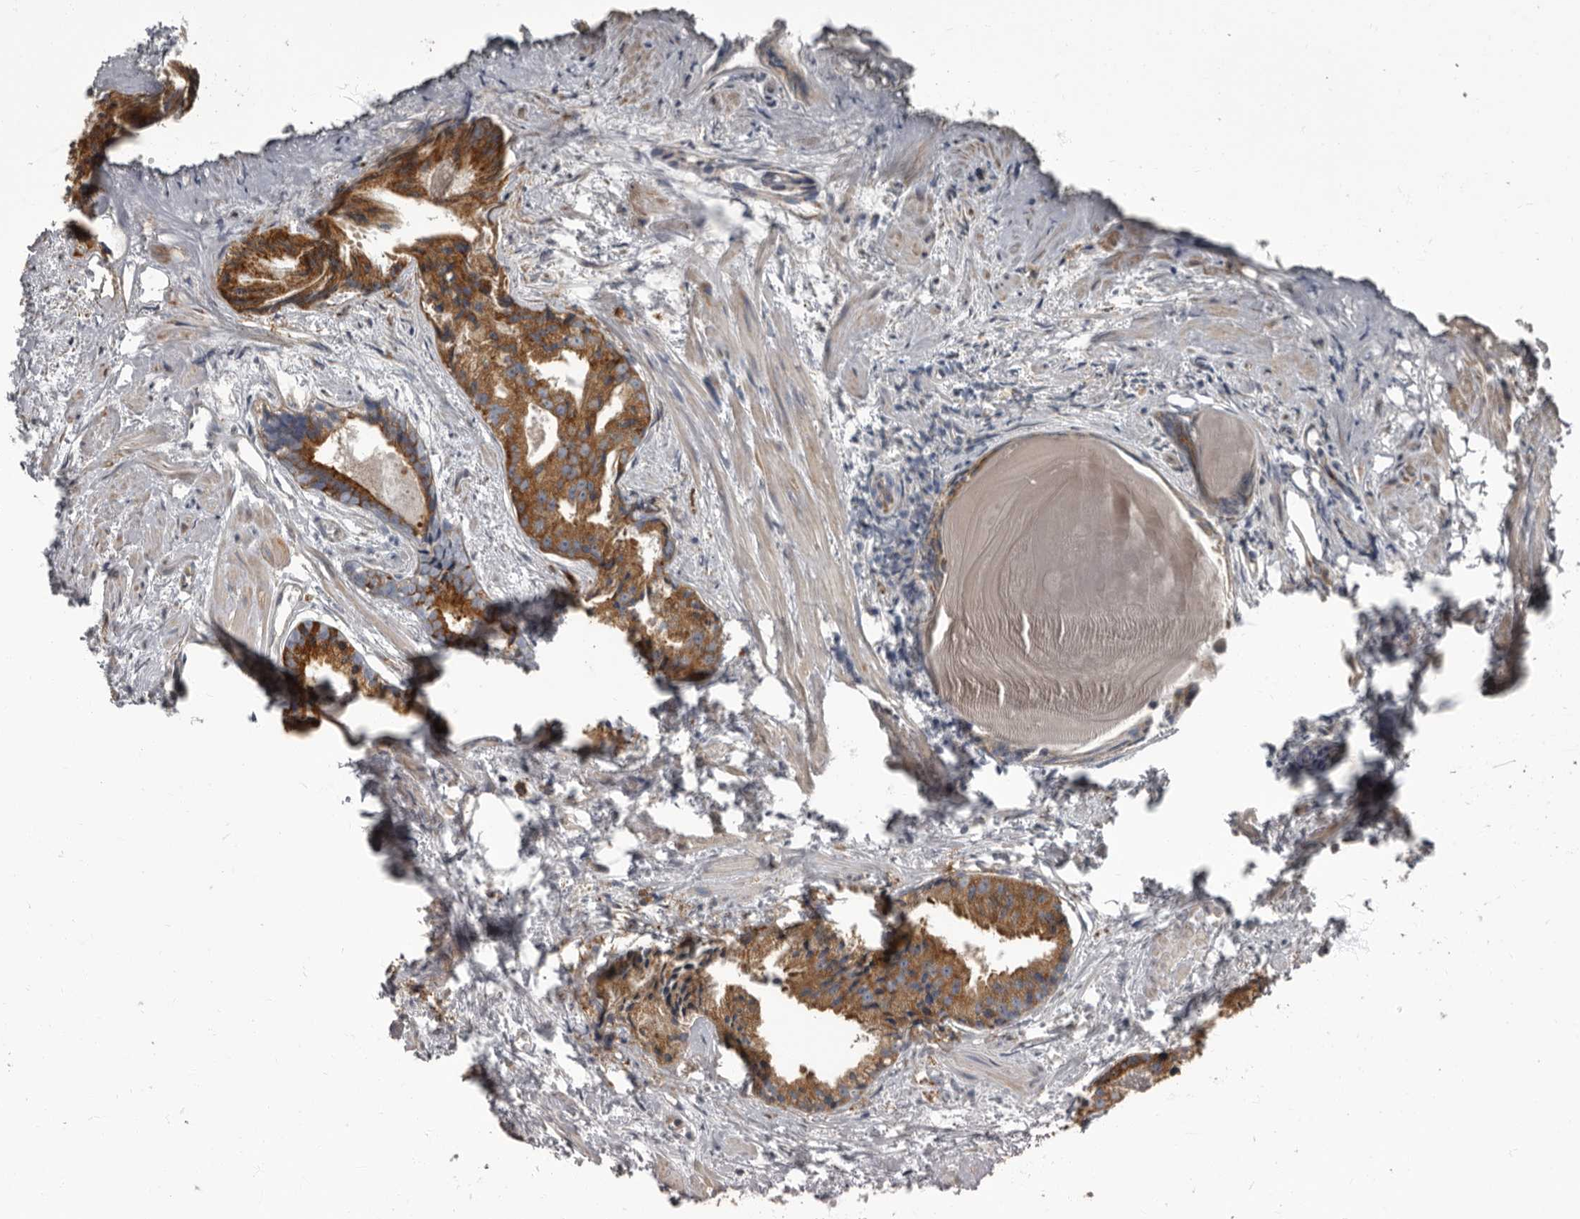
{"staining": {"intensity": "moderate", "quantity": ">75%", "location": "cytoplasmic/membranous"}, "tissue": "prostate cancer", "cell_type": "Tumor cells", "image_type": "cancer", "snomed": [{"axis": "morphology", "description": "Adenocarcinoma, Low grade"}, {"axis": "topography", "description": "Prostate"}], "caption": "Adenocarcinoma (low-grade) (prostate) was stained to show a protein in brown. There is medium levels of moderate cytoplasmic/membranous positivity in about >75% of tumor cells. Using DAB (3,3'-diaminobenzidine) (brown) and hematoxylin (blue) stains, captured at high magnification using brightfield microscopy.", "gene": "TPD52L1", "patient": {"sex": "male", "age": 88}}